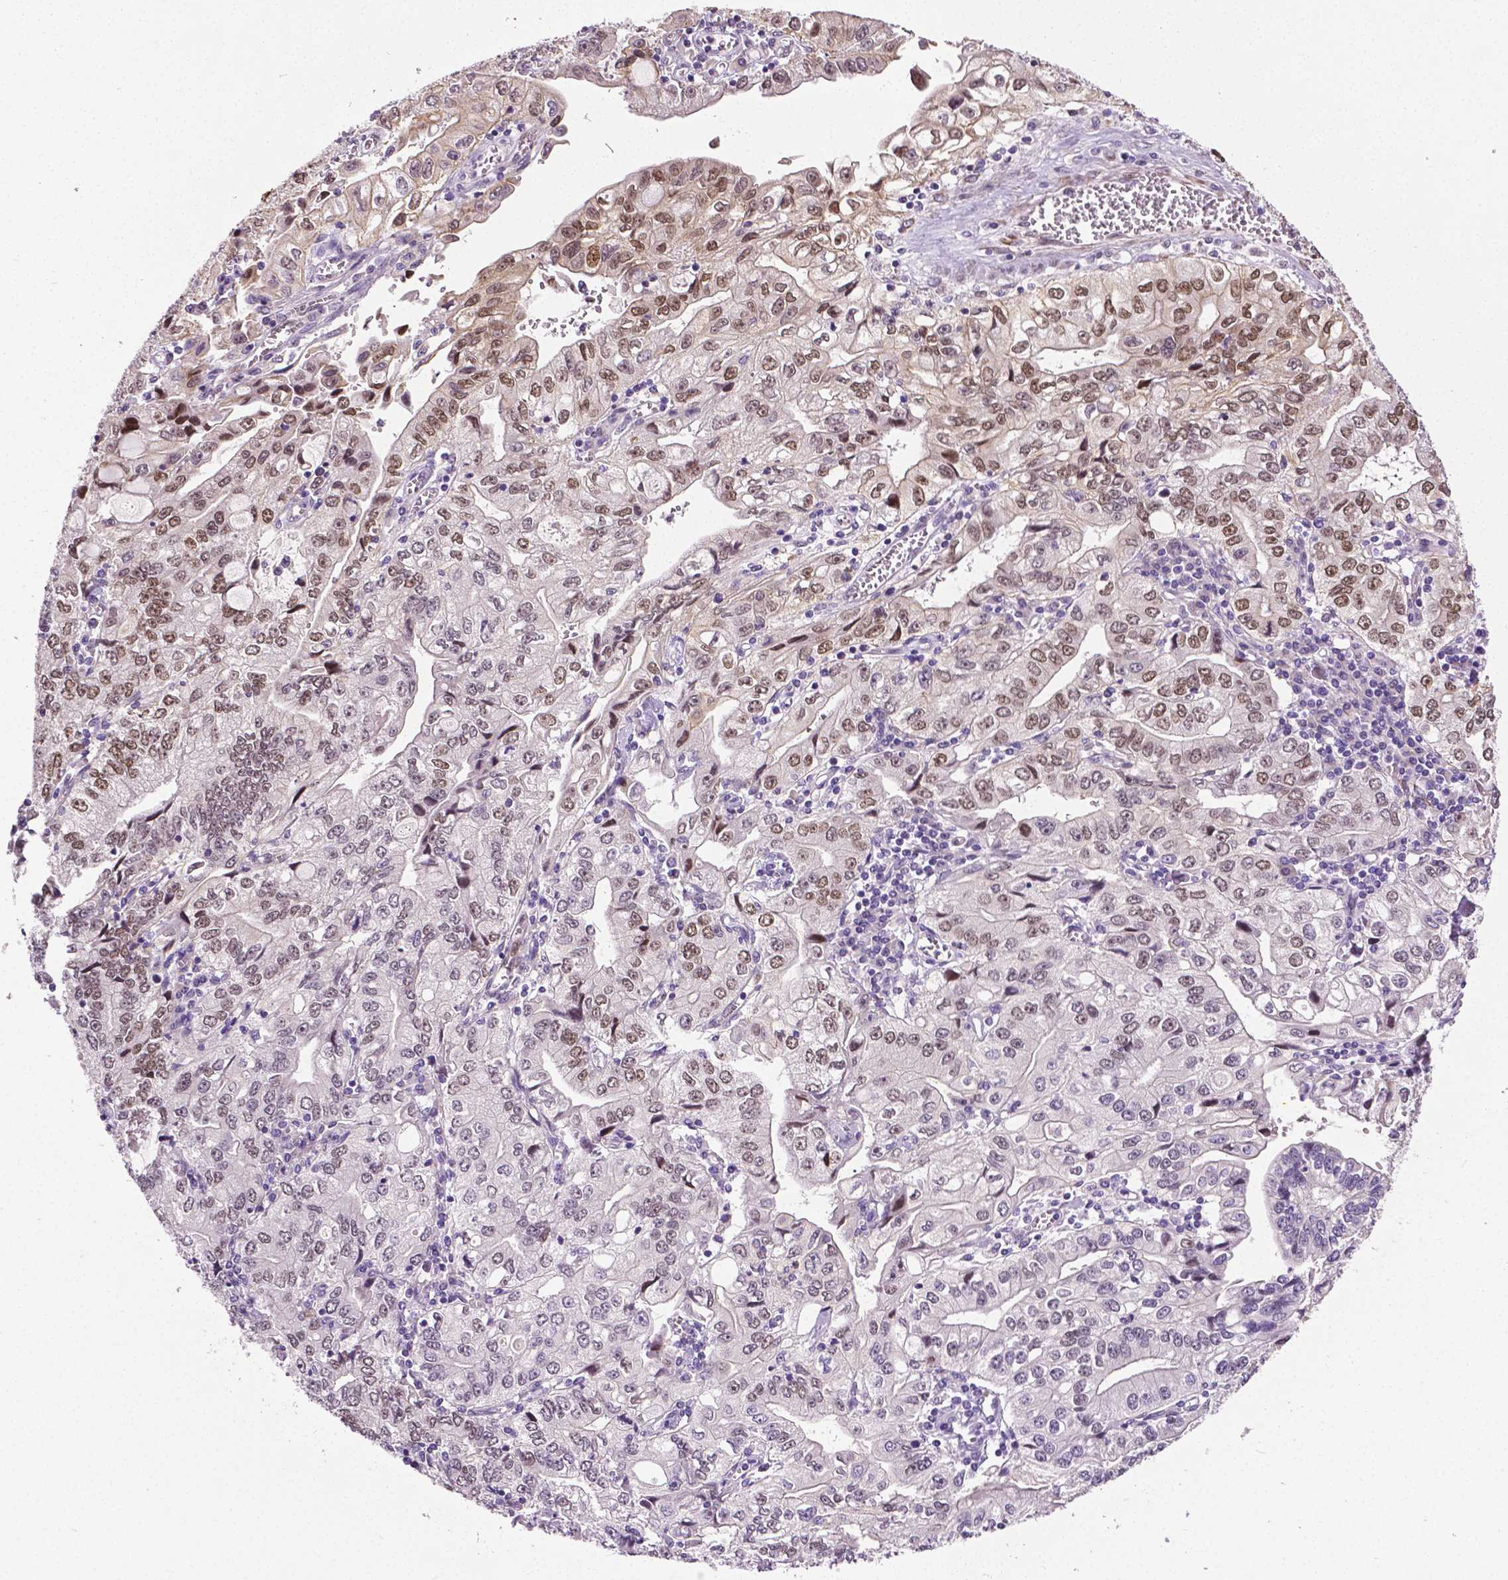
{"staining": {"intensity": "moderate", "quantity": "25%-75%", "location": "nuclear"}, "tissue": "stomach cancer", "cell_type": "Tumor cells", "image_type": "cancer", "snomed": [{"axis": "morphology", "description": "Adenocarcinoma, NOS"}, {"axis": "topography", "description": "Stomach, lower"}], "caption": "About 25%-75% of tumor cells in stomach cancer (adenocarcinoma) reveal moderate nuclear protein staining as visualized by brown immunohistochemical staining.", "gene": "PTGER3", "patient": {"sex": "female", "age": 72}}